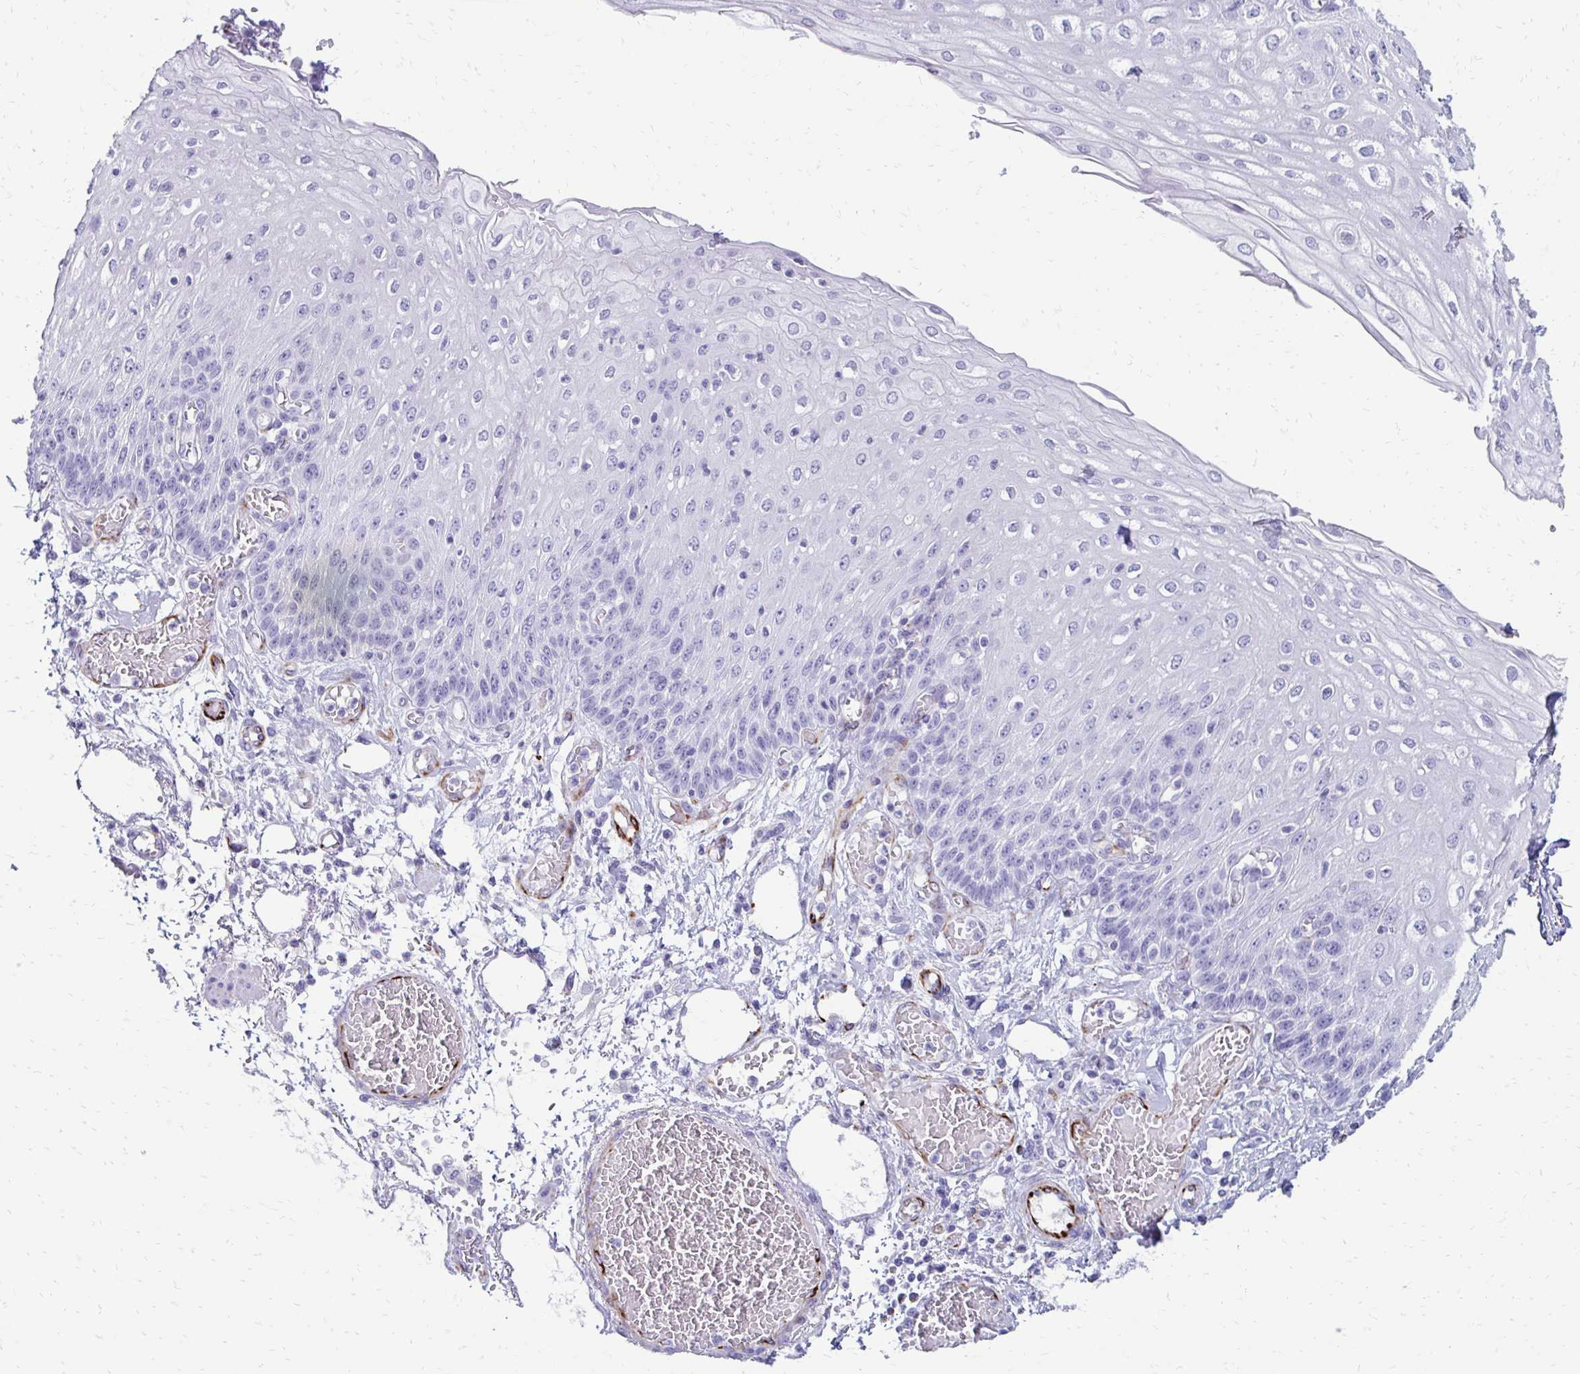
{"staining": {"intensity": "negative", "quantity": "none", "location": "none"}, "tissue": "esophagus", "cell_type": "Squamous epithelial cells", "image_type": "normal", "snomed": [{"axis": "morphology", "description": "Normal tissue, NOS"}, {"axis": "morphology", "description": "Adenocarcinoma, NOS"}, {"axis": "topography", "description": "Esophagus"}], "caption": "High power microscopy photomicrograph of an IHC histopathology image of benign esophagus, revealing no significant staining in squamous epithelial cells.", "gene": "TMEM54", "patient": {"sex": "male", "age": 81}}